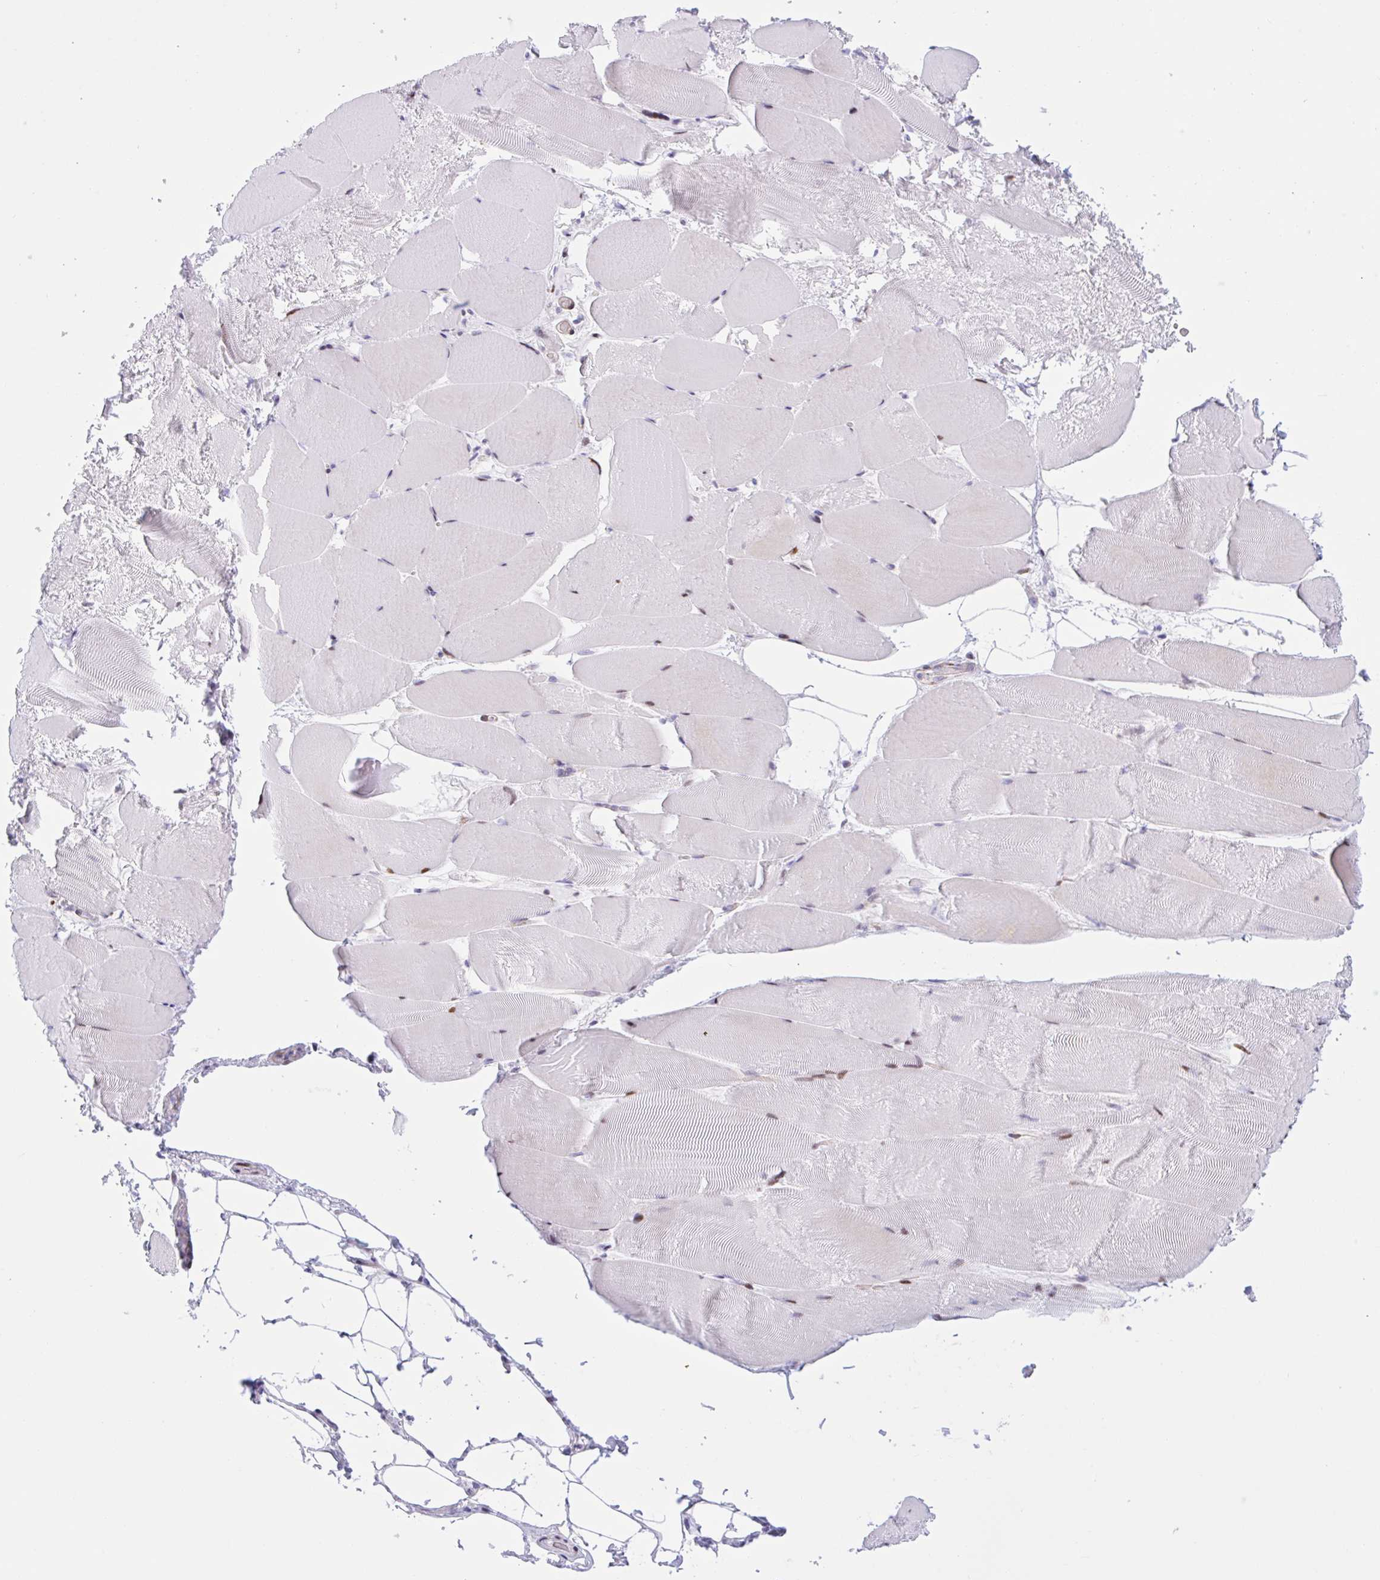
{"staining": {"intensity": "moderate", "quantity": "25%-75%", "location": "nuclear"}, "tissue": "skeletal muscle", "cell_type": "Myocytes", "image_type": "normal", "snomed": [{"axis": "morphology", "description": "Normal tissue, NOS"}, {"axis": "topography", "description": "Skeletal muscle"}], "caption": "This image shows benign skeletal muscle stained with immunohistochemistry (IHC) to label a protein in brown. The nuclear of myocytes show moderate positivity for the protein. Nuclei are counter-stained blue.", "gene": "AHCYL2", "patient": {"sex": "female", "age": 64}}